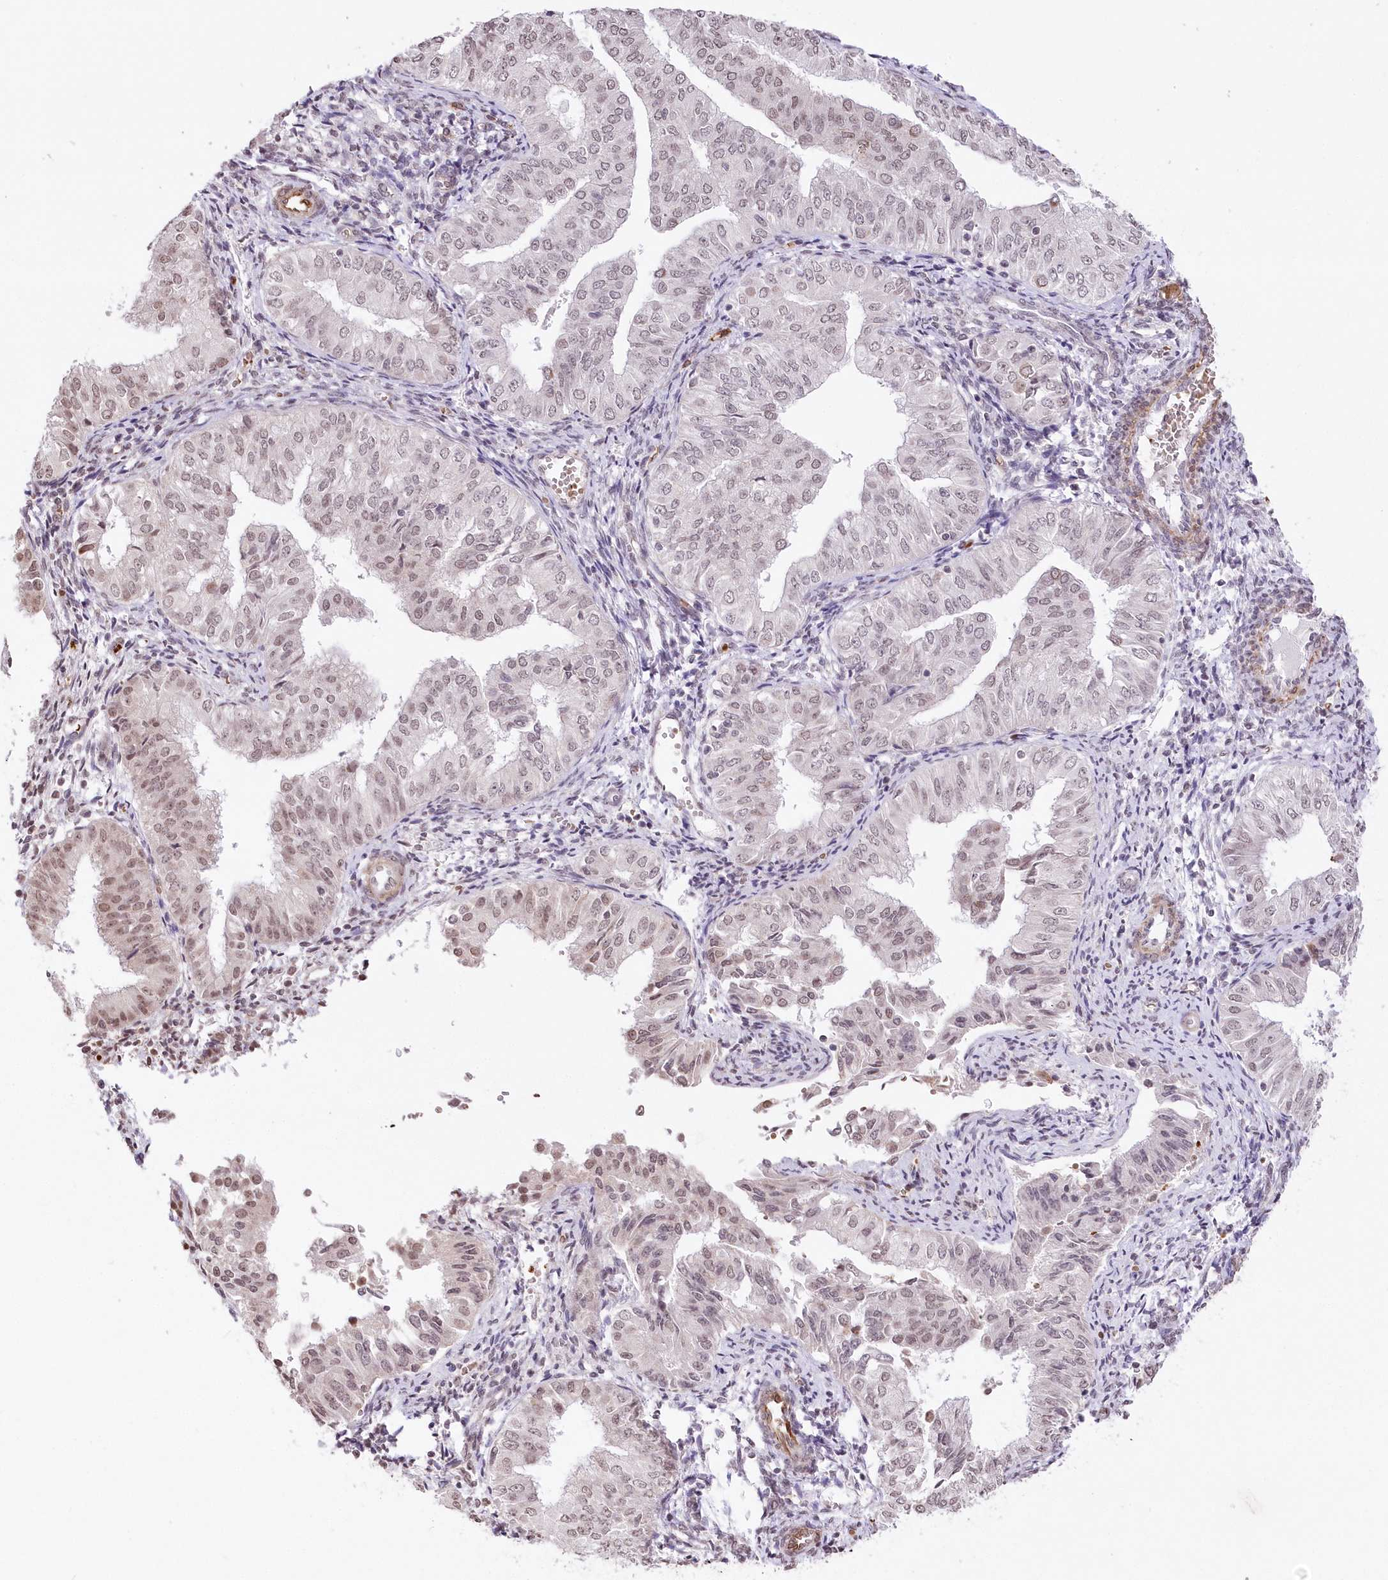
{"staining": {"intensity": "weak", "quantity": "<25%", "location": "nuclear"}, "tissue": "endometrial cancer", "cell_type": "Tumor cells", "image_type": "cancer", "snomed": [{"axis": "morphology", "description": "Normal tissue, NOS"}, {"axis": "morphology", "description": "Adenocarcinoma, NOS"}, {"axis": "topography", "description": "Endometrium"}], "caption": "Endometrial cancer (adenocarcinoma) was stained to show a protein in brown. There is no significant positivity in tumor cells.", "gene": "RBM27", "patient": {"sex": "female", "age": 53}}